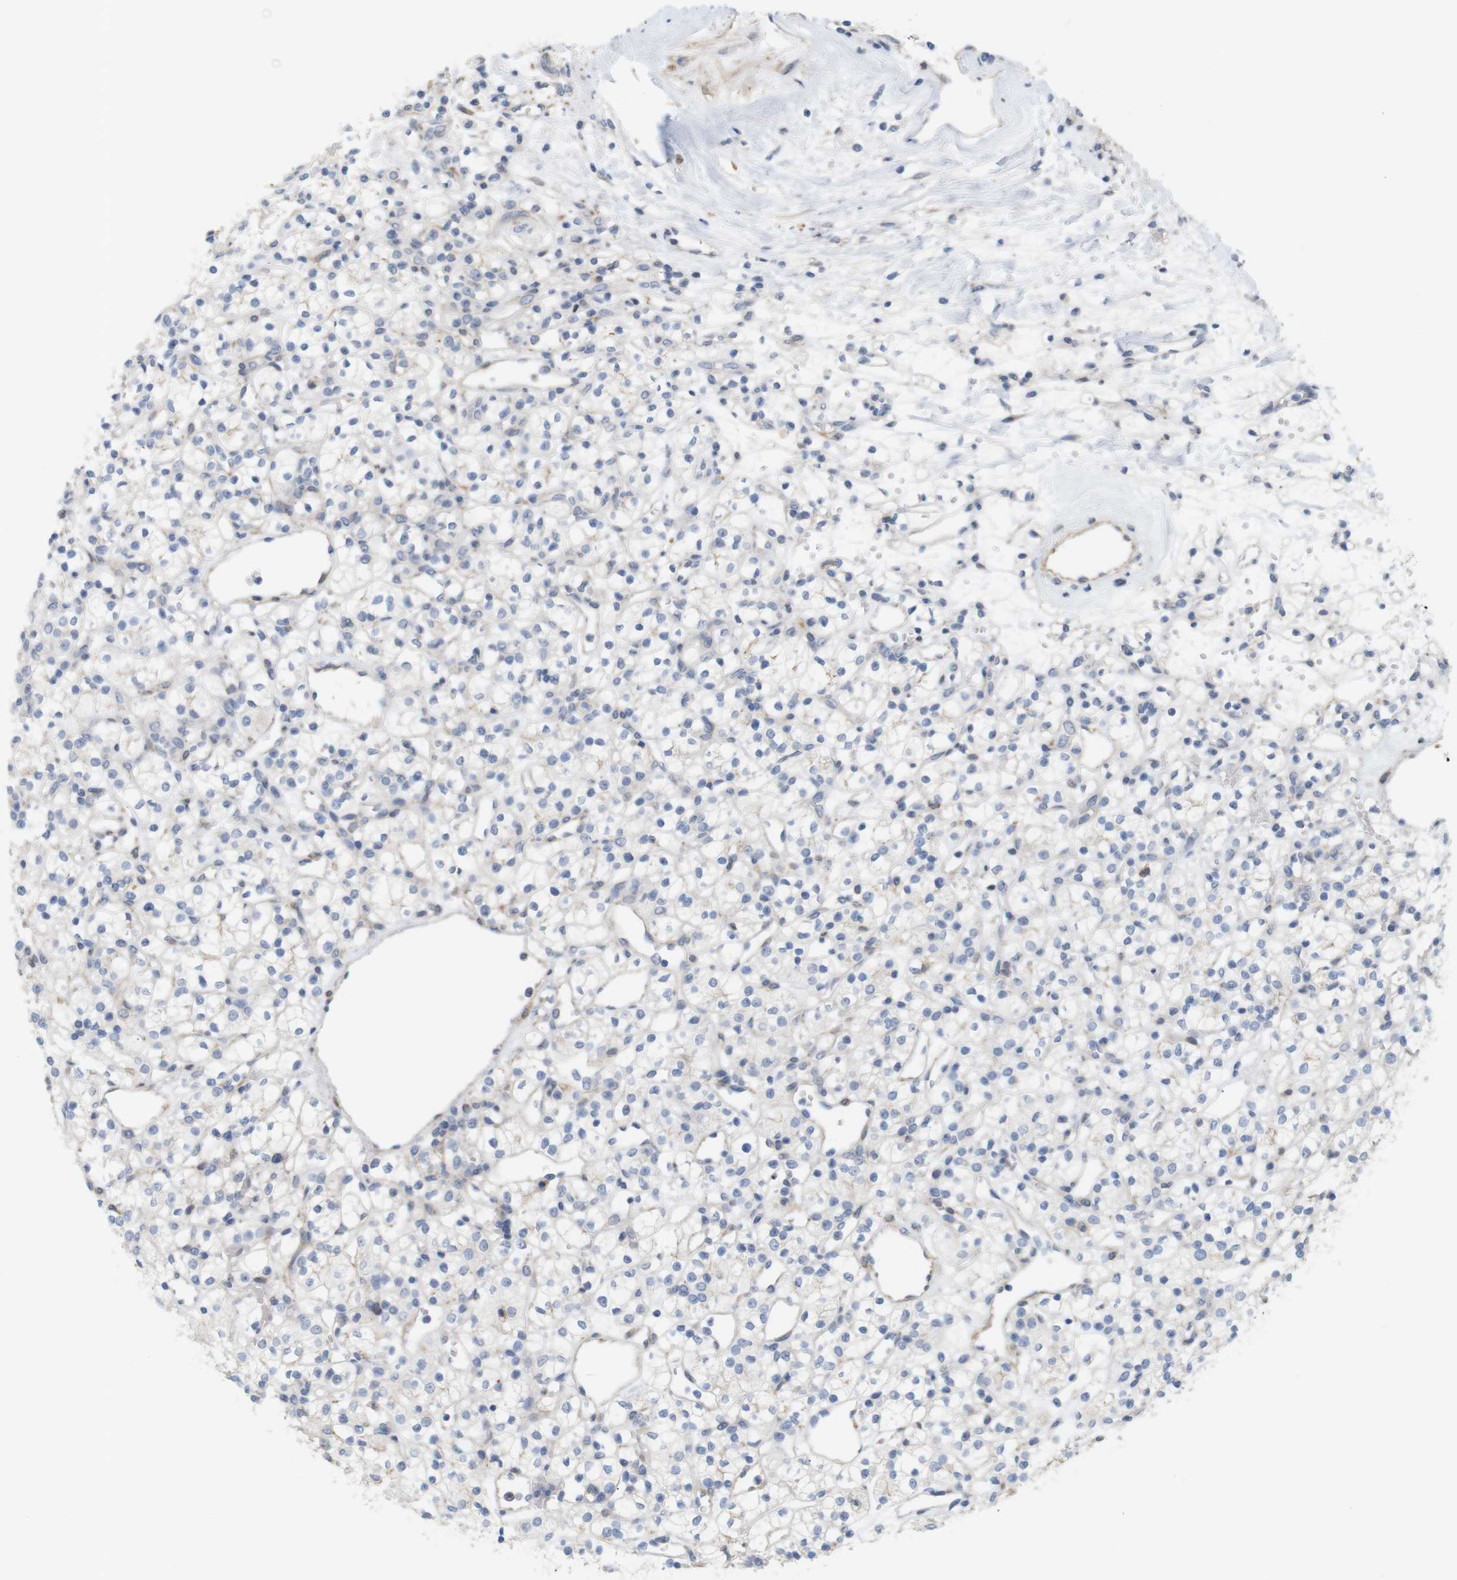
{"staining": {"intensity": "negative", "quantity": "none", "location": "none"}, "tissue": "renal cancer", "cell_type": "Tumor cells", "image_type": "cancer", "snomed": [{"axis": "morphology", "description": "Adenocarcinoma, NOS"}, {"axis": "topography", "description": "Kidney"}], "caption": "This is an IHC histopathology image of renal cancer (adenocarcinoma). There is no staining in tumor cells.", "gene": "ITPR1", "patient": {"sex": "female", "age": 60}}